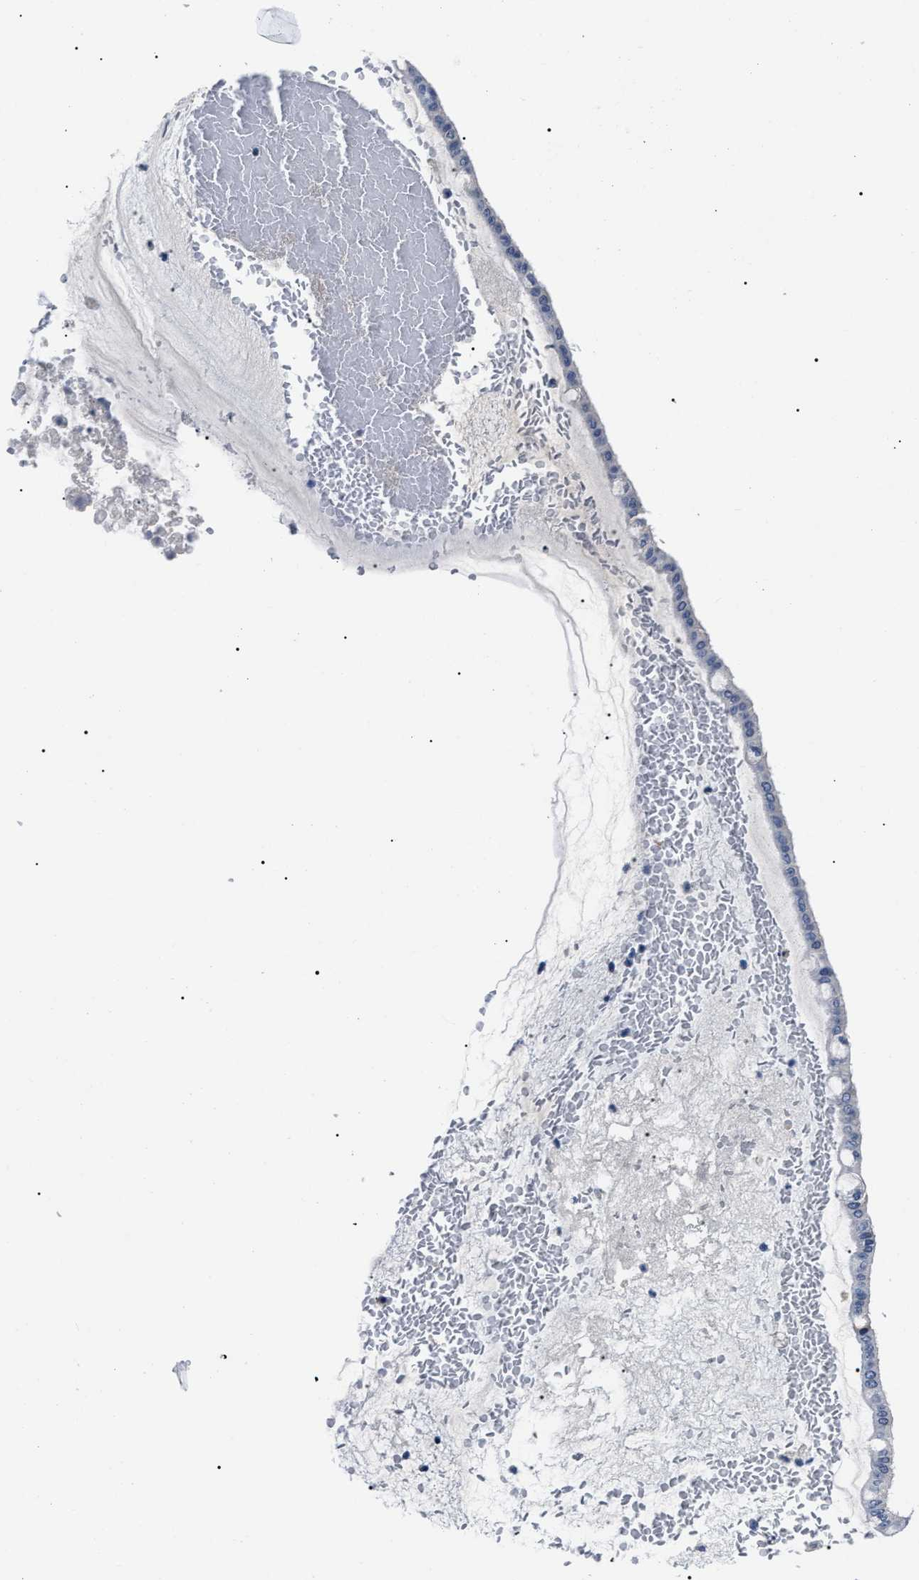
{"staining": {"intensity": "negative", "quantity": "none", "location": "none"}, "tissue": "ovarian cancer", "cell_type": "Tumor cells", "image_type": "cancer", "snomed": [{"axis": "morphology", "description": "Cystadenocarcinoma, mucinous, NOS"}, {"axis": "topography", "description": "Ovary"}], "caption": "Photomicrograph shows no protein positivity in tumor cells of ovarian mucinous cystadenocarcinoma tissue. (DAB IHC with hematoxylin counter stain).", "gene": "LRWD1", "patient": {"sex": "female", "age": 73}}